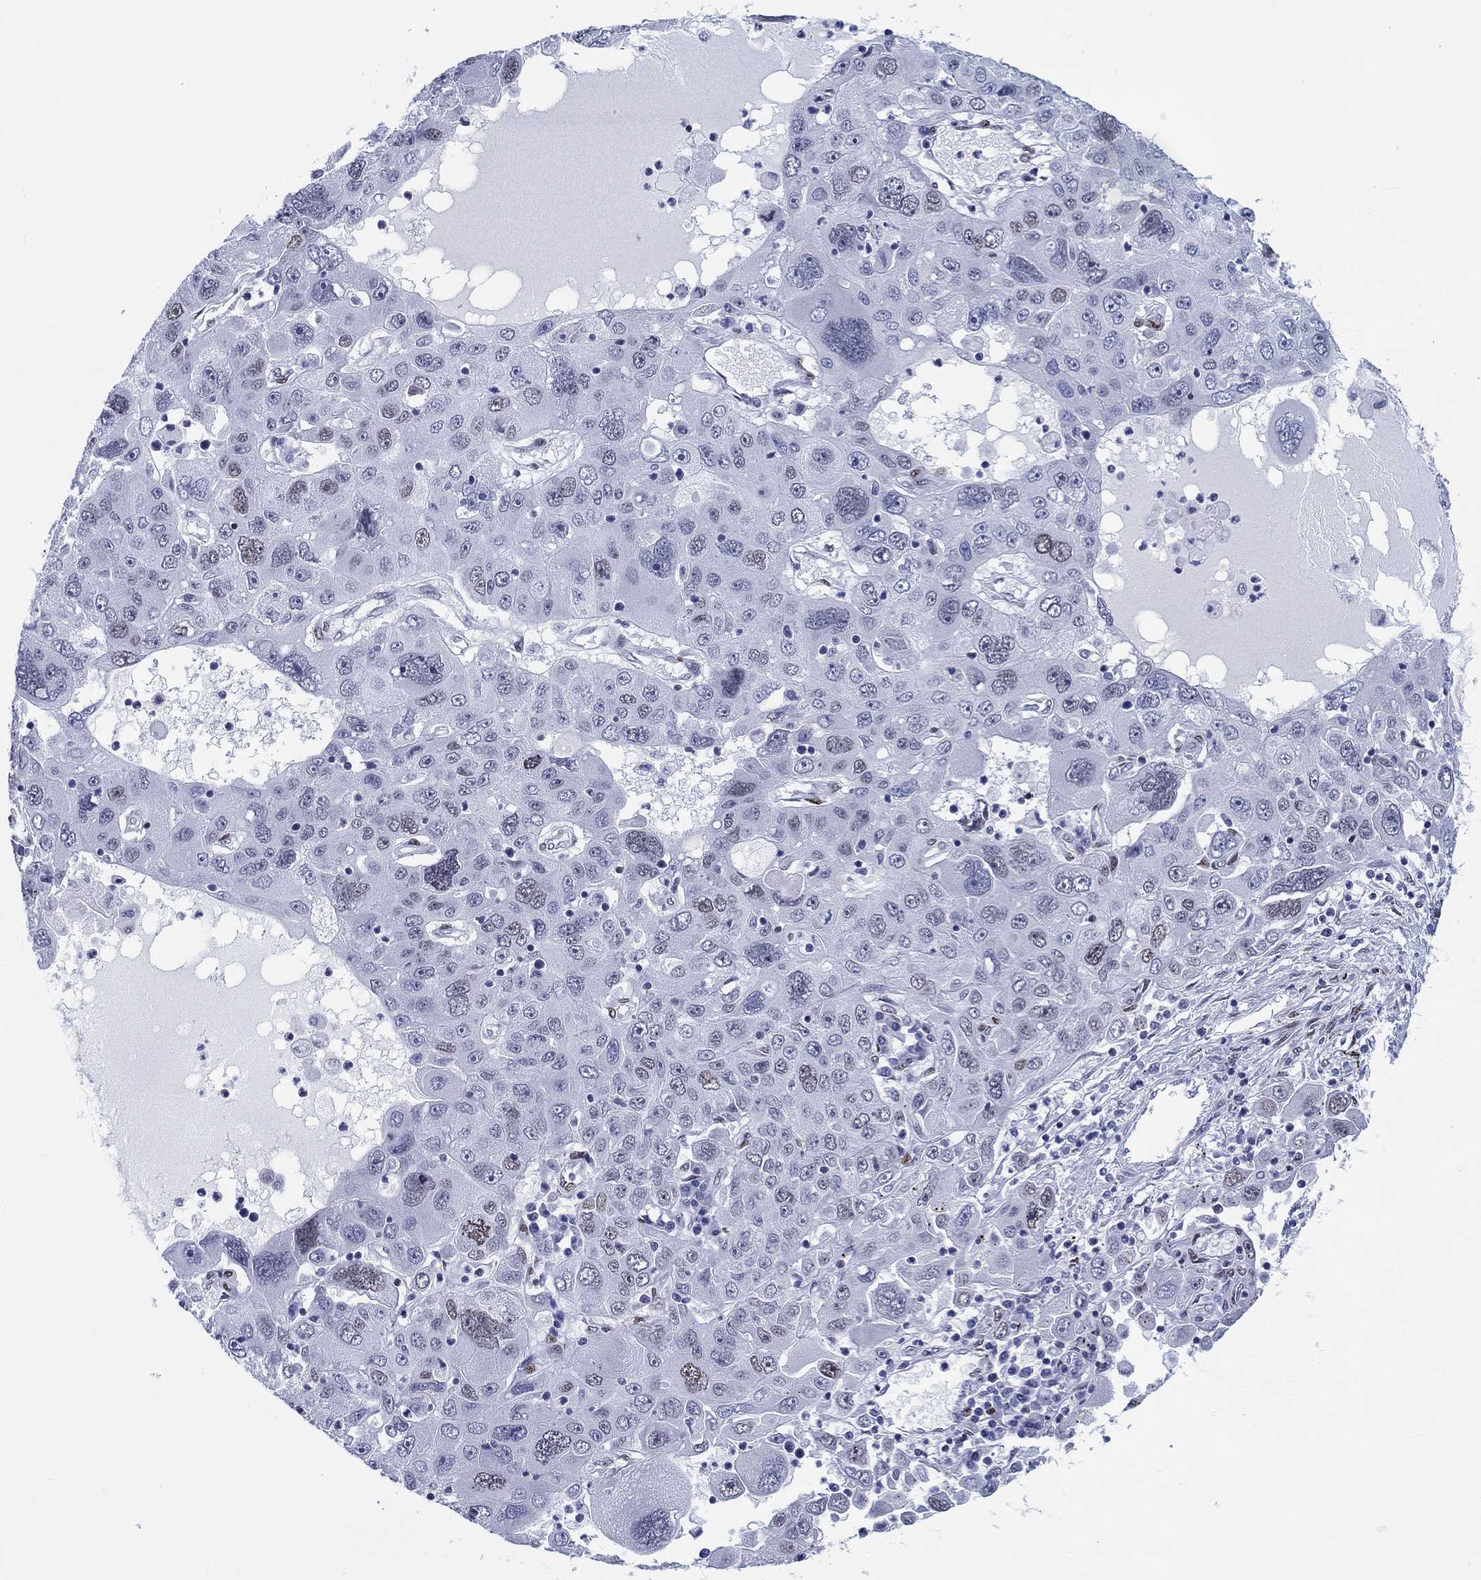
{"staining": {"intensity": "weak", "quantity": "<25%", "location": "nuclear"}, "tissue": "stomach cancer", "cell_type": "Tumor cells", "image_type": "cancer", "snomed": [{"axis": "morphology", "description": "Adenocarcinoma, NOS"}, {"axis": "topography", "description": "Stomach"}], "caption": "Immunohistochemistry image of neoplastic tissue: stomach cancer stained with DAB demonstrates no significant protein positivity in tumor cells. (Brightfield microscopy of DAB immunohistochemistry (IHC) at high magnification).", "gene": "H1-1", "patient": {"sex": "male", "age": 56}}